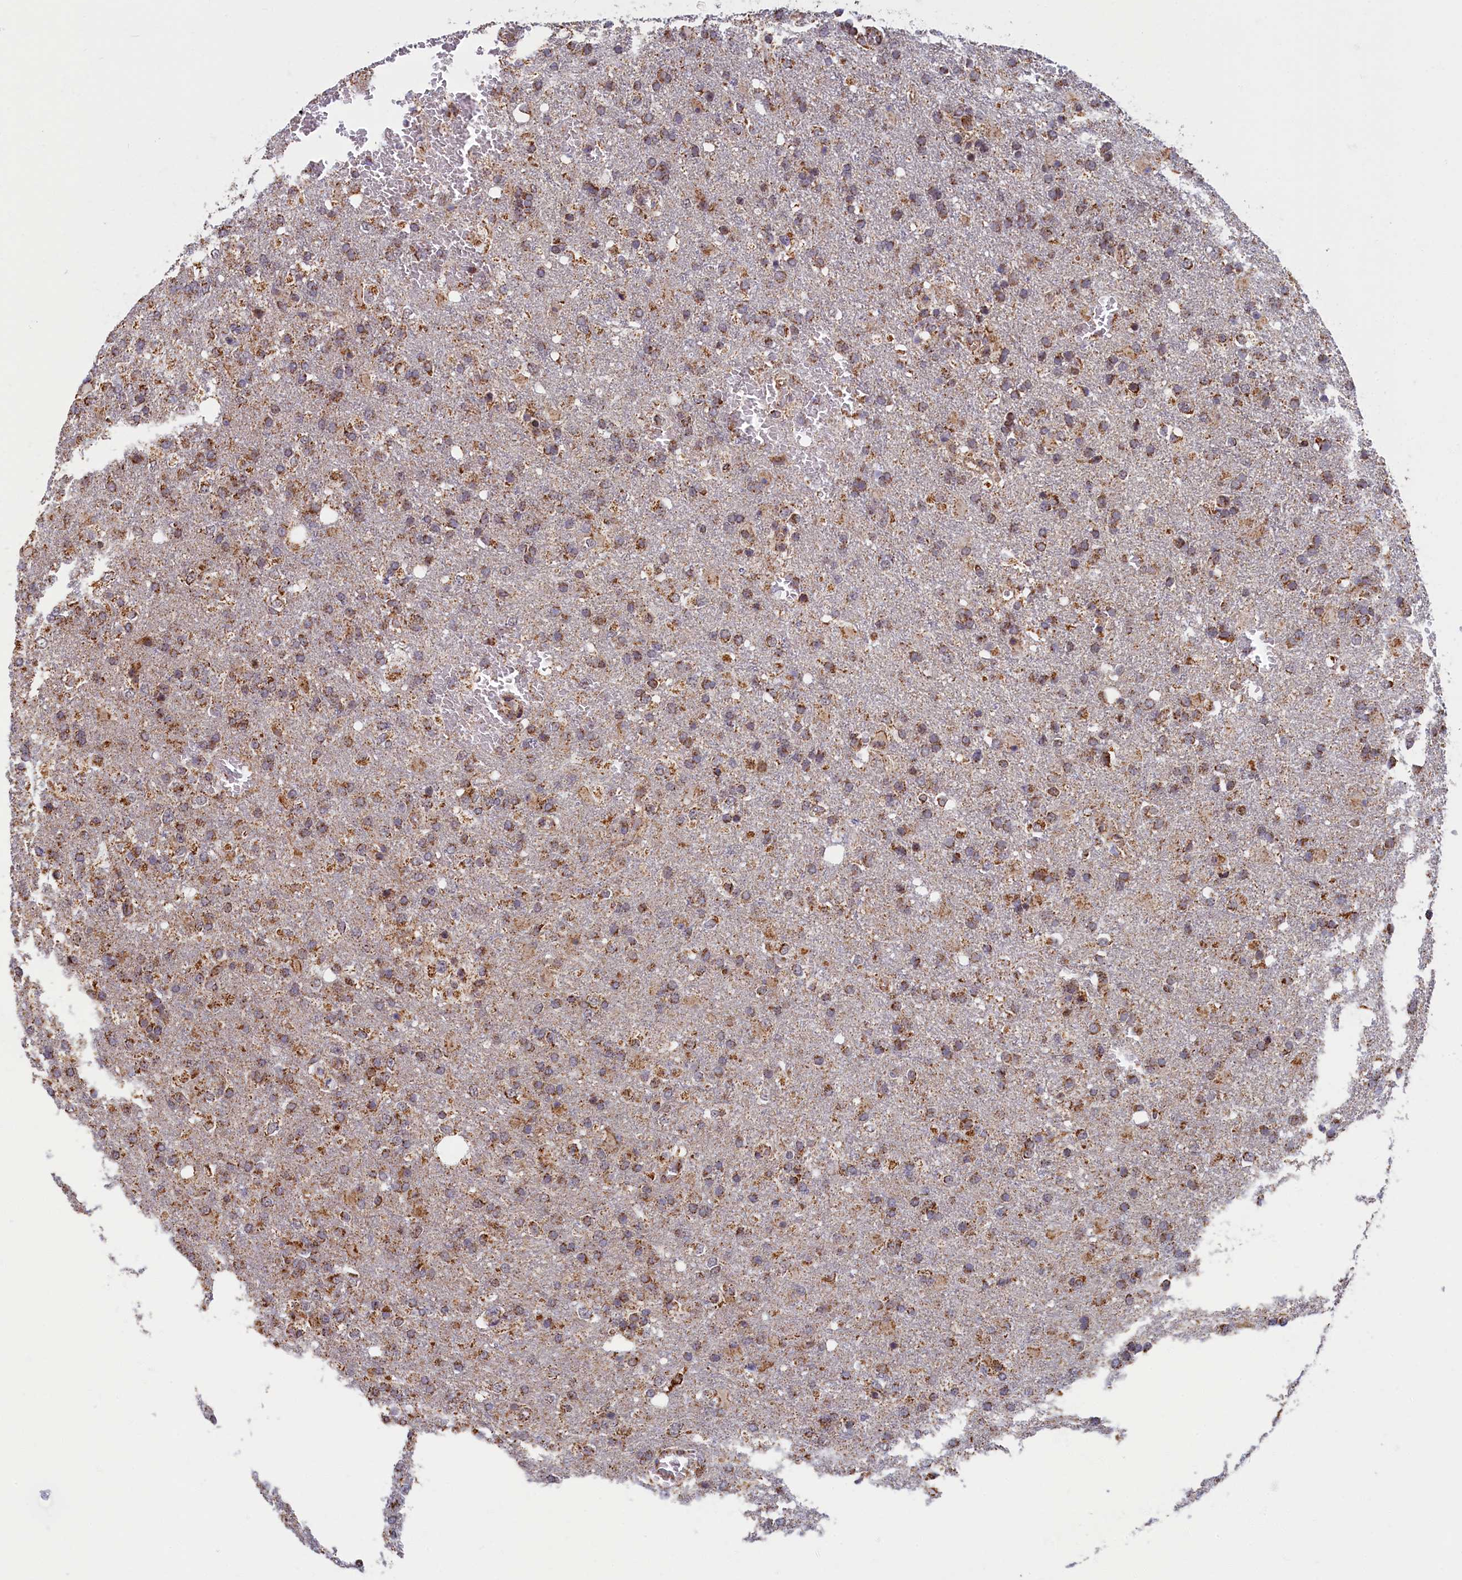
{"staining": {"intensity": "moderate", "quantity": ">75%", "location": "cytoplasmic/membranous"}, "tissue": "glioma", "cell_type": "Tumor cells", "image_type": "cancer", "snomed": [{"axis": "morphology", "description": "Glioma, malignant, High grade"}, {"axis": "topography", "description": "Brain"}], "caption": "Immunohistochemistry micrograph of glioma stained for a protein (brown), which demonstrates medium levels of moderate cytoplasmic/membranous expression in about >75% of tumor cells.", "gene": "SPR", "patient": {"sex": "female", "age": 74}}